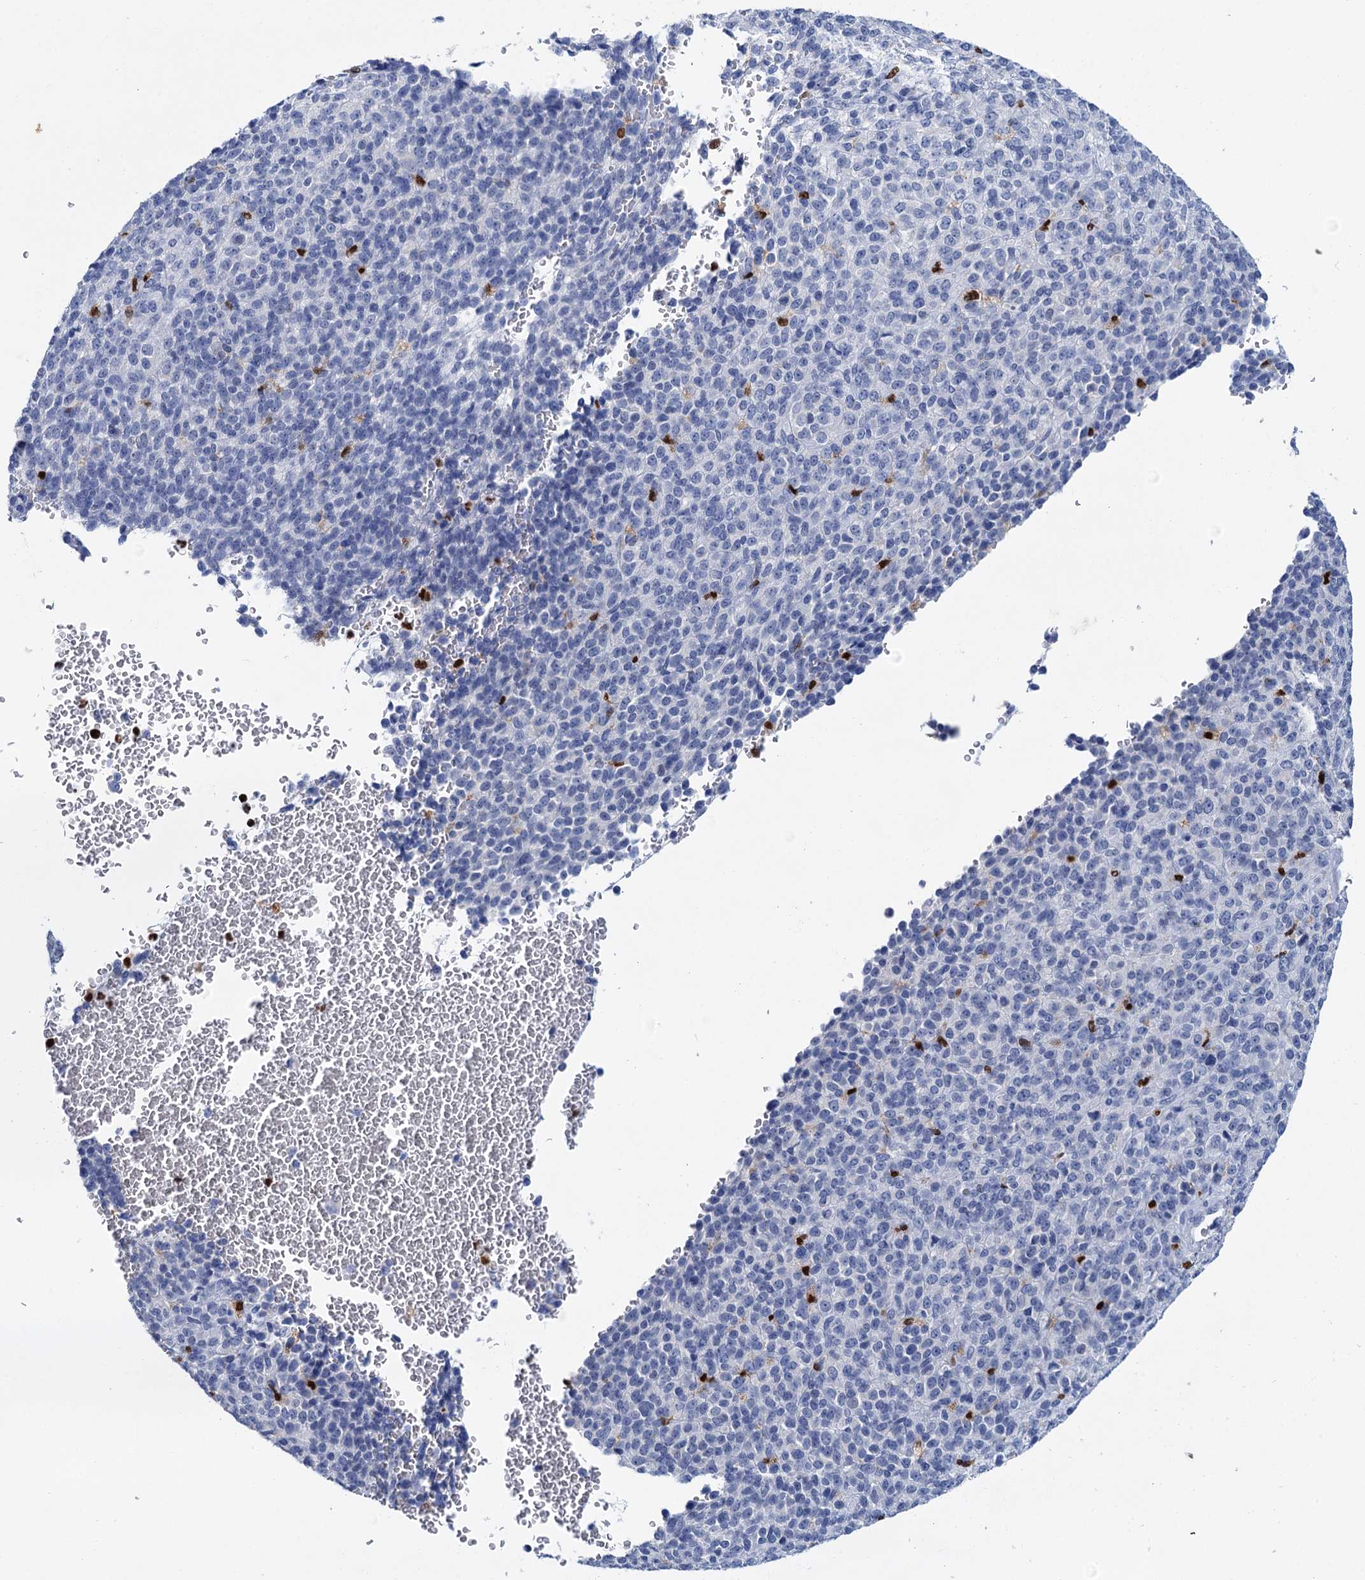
{"staining": {"intensity": "negative", "quantity": "none", "location": "none"}, "tissue": "melanoma", "cell_type": "Tumor cells", "image_type": "cancer", "snomed": [{"axis": "morphology", "description": "Malignant melanoma, Metastatic site"}, {"axis": "topography", "description": "Brain"}], "caption": "This is an immunohistochemistry image of human melanoma. There is no expression in tumor cells.", "gene": "CELF2", "patient": {"sex": "female", "age": 56}}